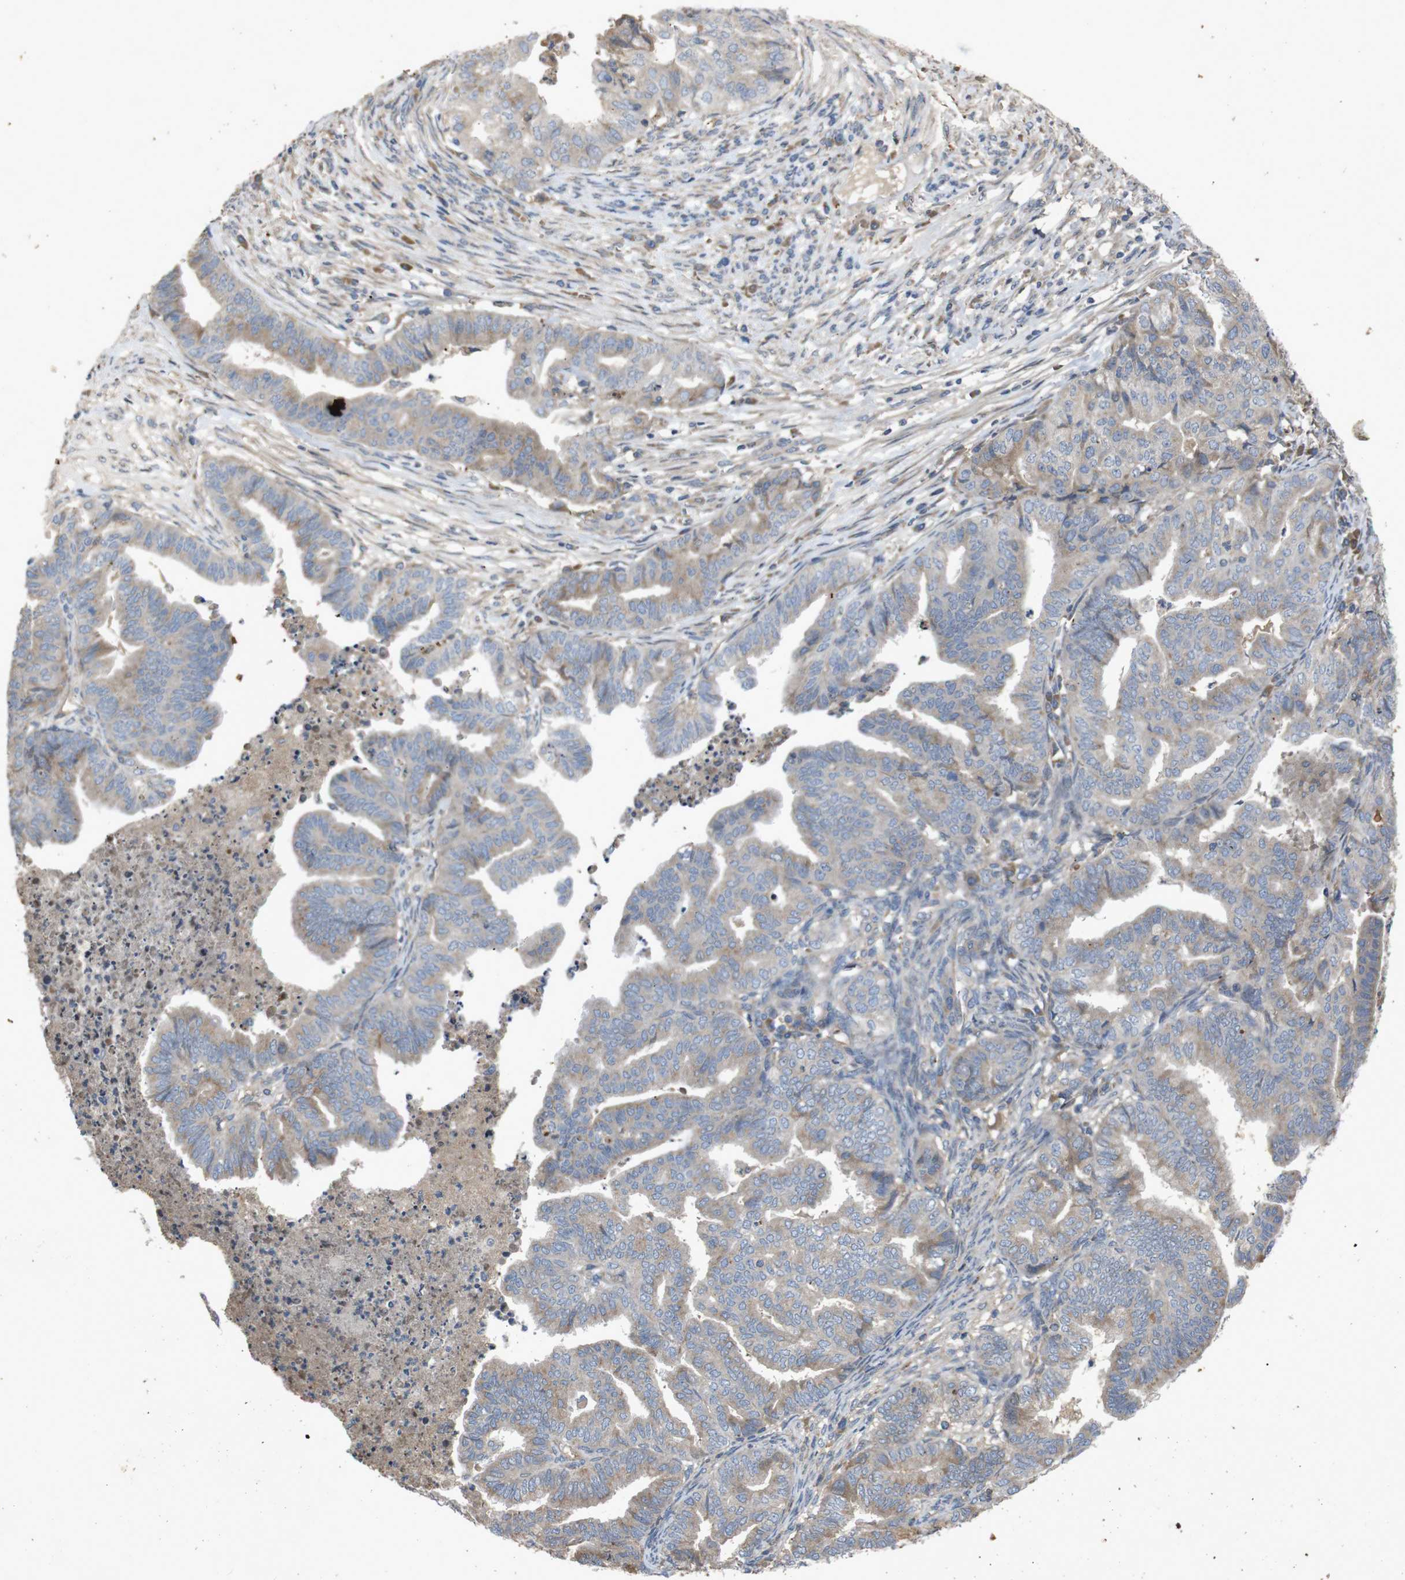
{"staining": {"intensity": "weak", "quantity": "25%-75%", "location": "cytoplasmic/membranous"}, "tissue": "endometrial cancer", "cell_type": "Tumor cells", "image_type": "cancer", "snomed": [{"axis": "morphology", "description": "Adenocarcinoma, NOS"}, {"axis": "topography", "description": "Endometrium"}], "caption": "An immunohistochemistry image of tumor tissue is shown. Protein staining in brown highlights weak cytoplasmic/membranous positivity in endometrial cancer within tumor cells.", "gene": "PTPN1", "patient": {"sex": "female", "age": 79}}